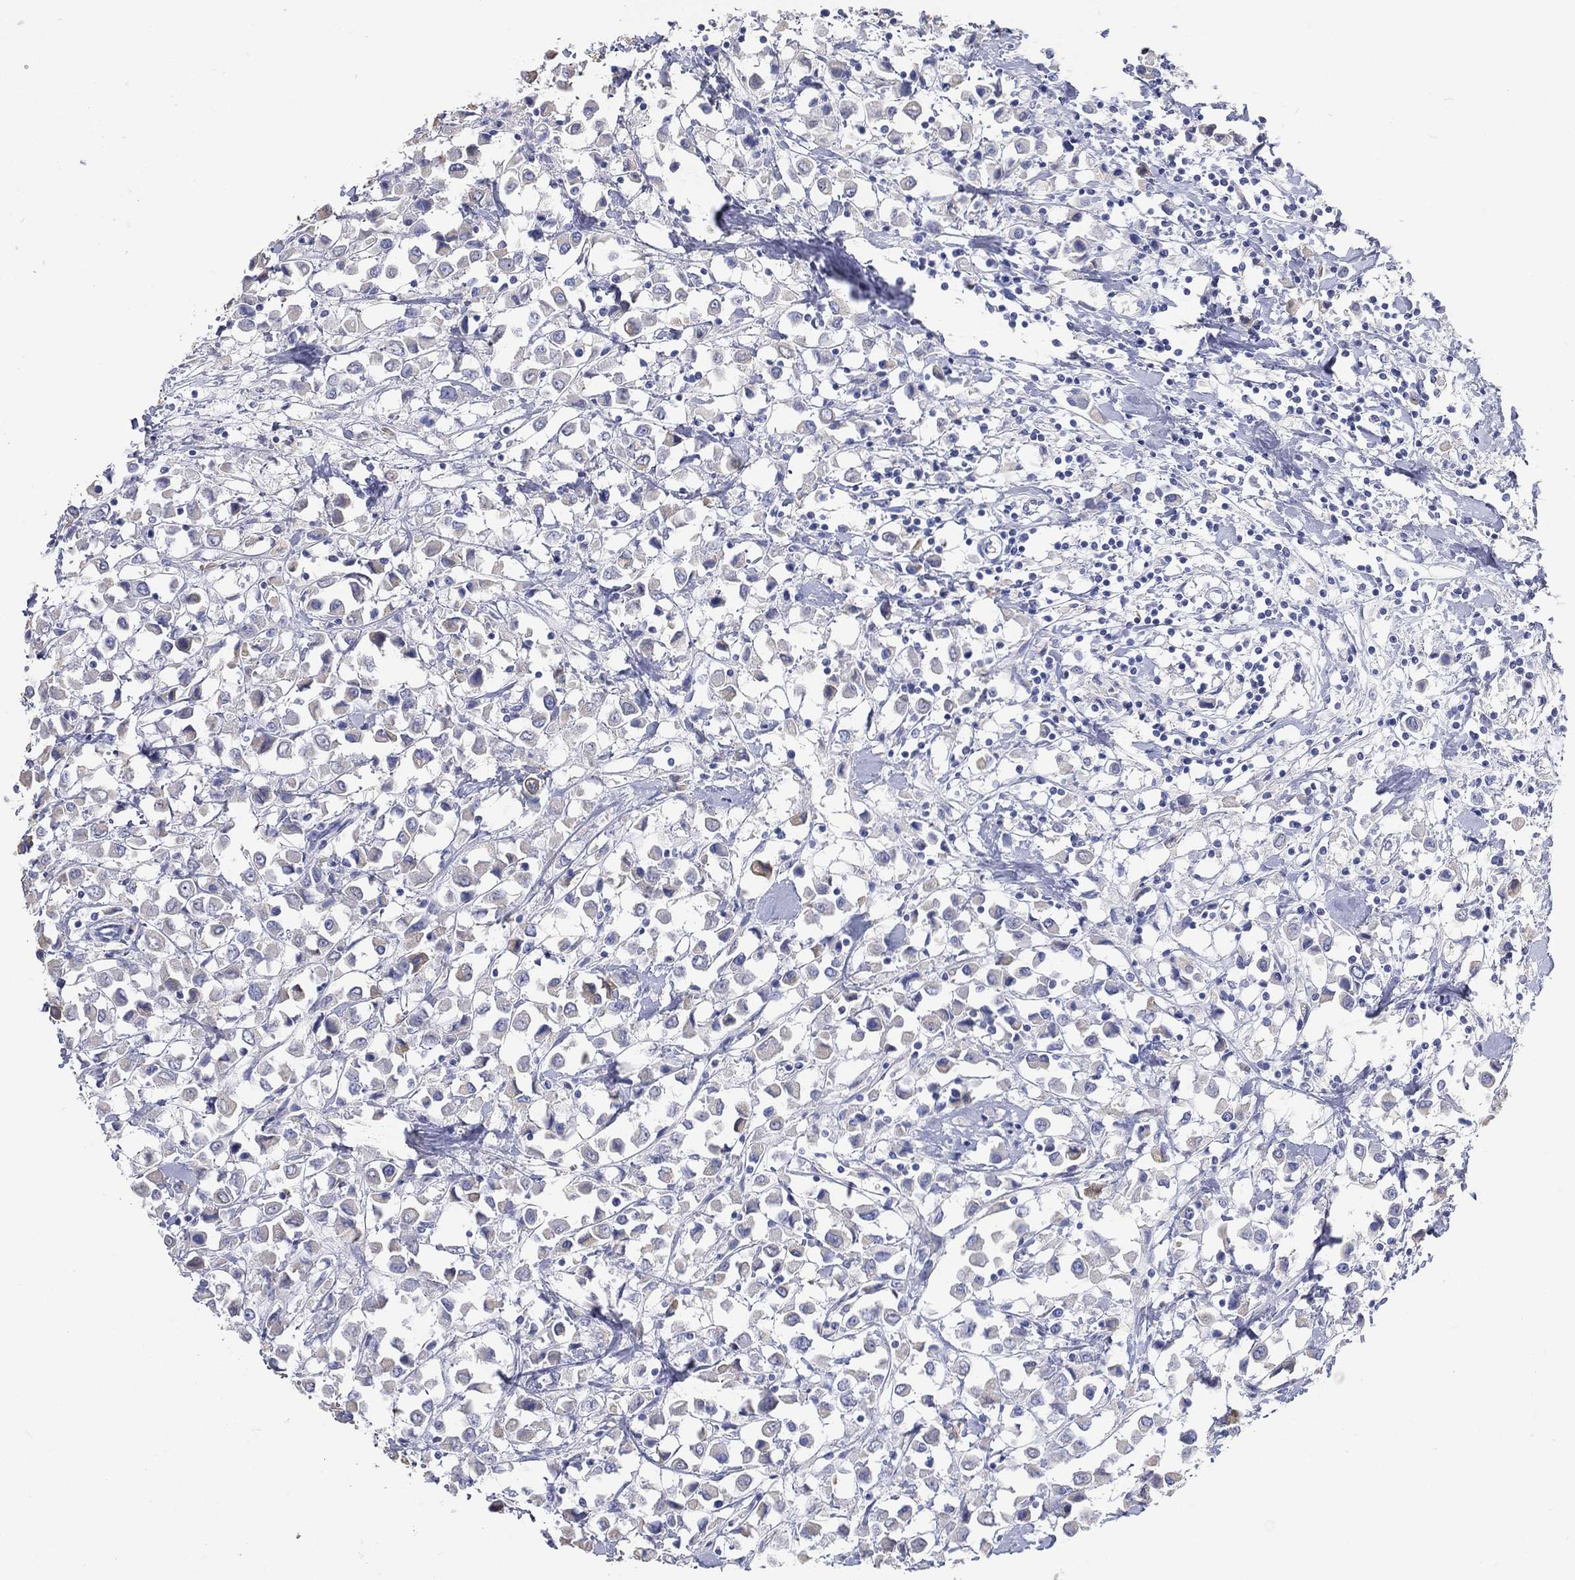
{"staining": {"intensity": "negative", "quantity": "none", "location": "none"}, "tissue": "breast cancer", "cell_type": "Tumor cells", "image_type": "cancer", "snomed": [{"axis": "morphology", "description": "Duct carcinoma"}, {"axis": "topography", "description": "Breast"}], "caption": "An immunohistochemistry (IHC) photomicrograph of breast infiltrating ductal carcinoma is shown. There is no staining in tumor cells of breast infiltrating ductal carcinoma.", "gene": "FMO1", "patient": {"sex": "female", "age": 61}}